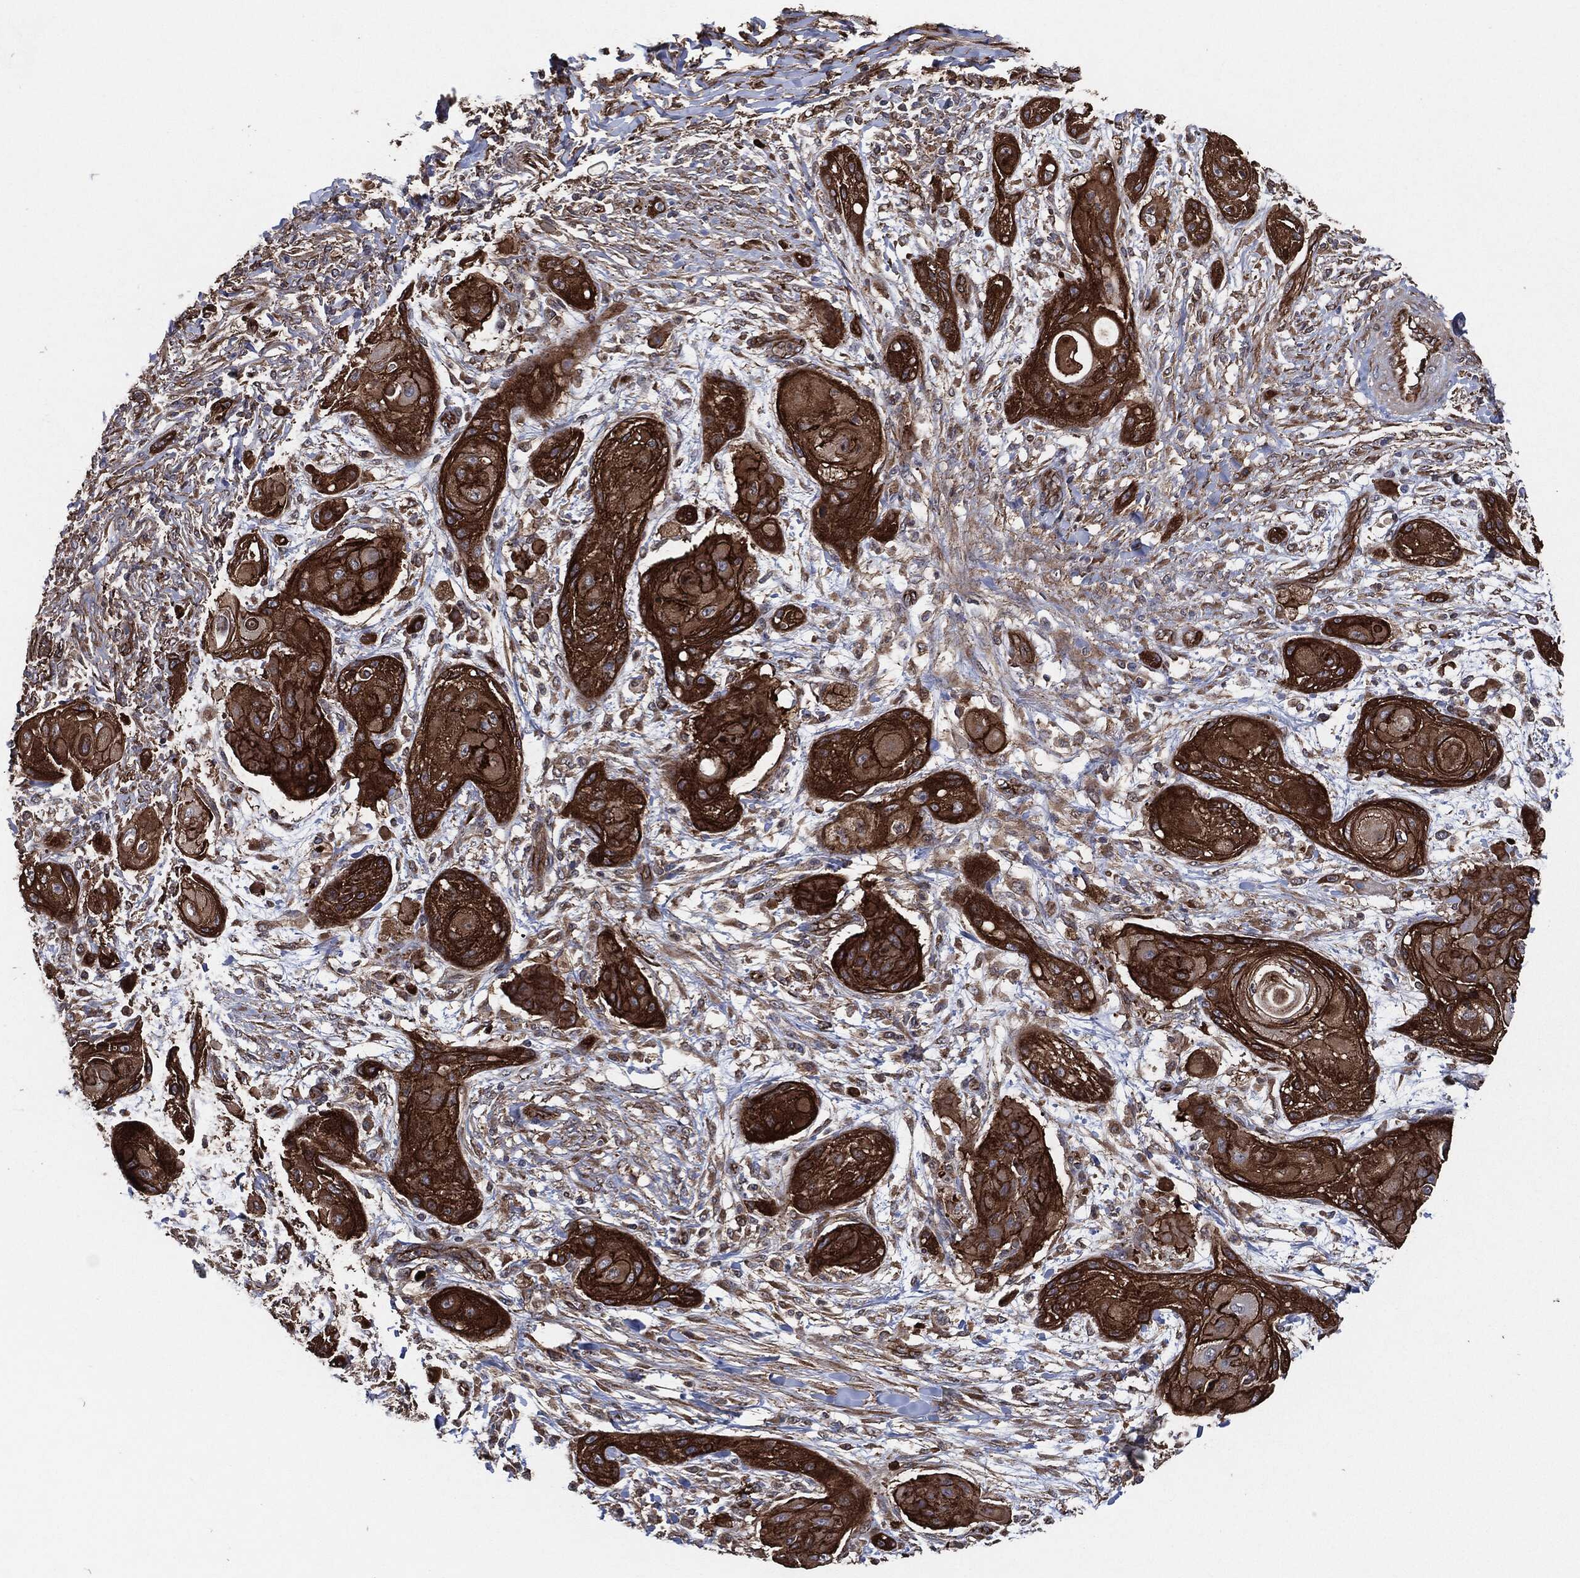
{"staining": {"intensity": "strong", "quantity": ">75%", "location": "cytoplasmic/membranous"}, "tissue": "skin cancer", "cell_type": "Tumor cells", "image_type": "cancer", "snomed": [{"axis": "morphology", "description": "Squamous cell carcinoma, NOS"}, {"axis": "topography", "description": "Skin"}], "caption": "Human squamous cell carcinoma (skin) stained with a protein marker displays strong staining in tumor cells.", "gene": "CTNNA1", "patient": {"sex": "male", "age": 62}}